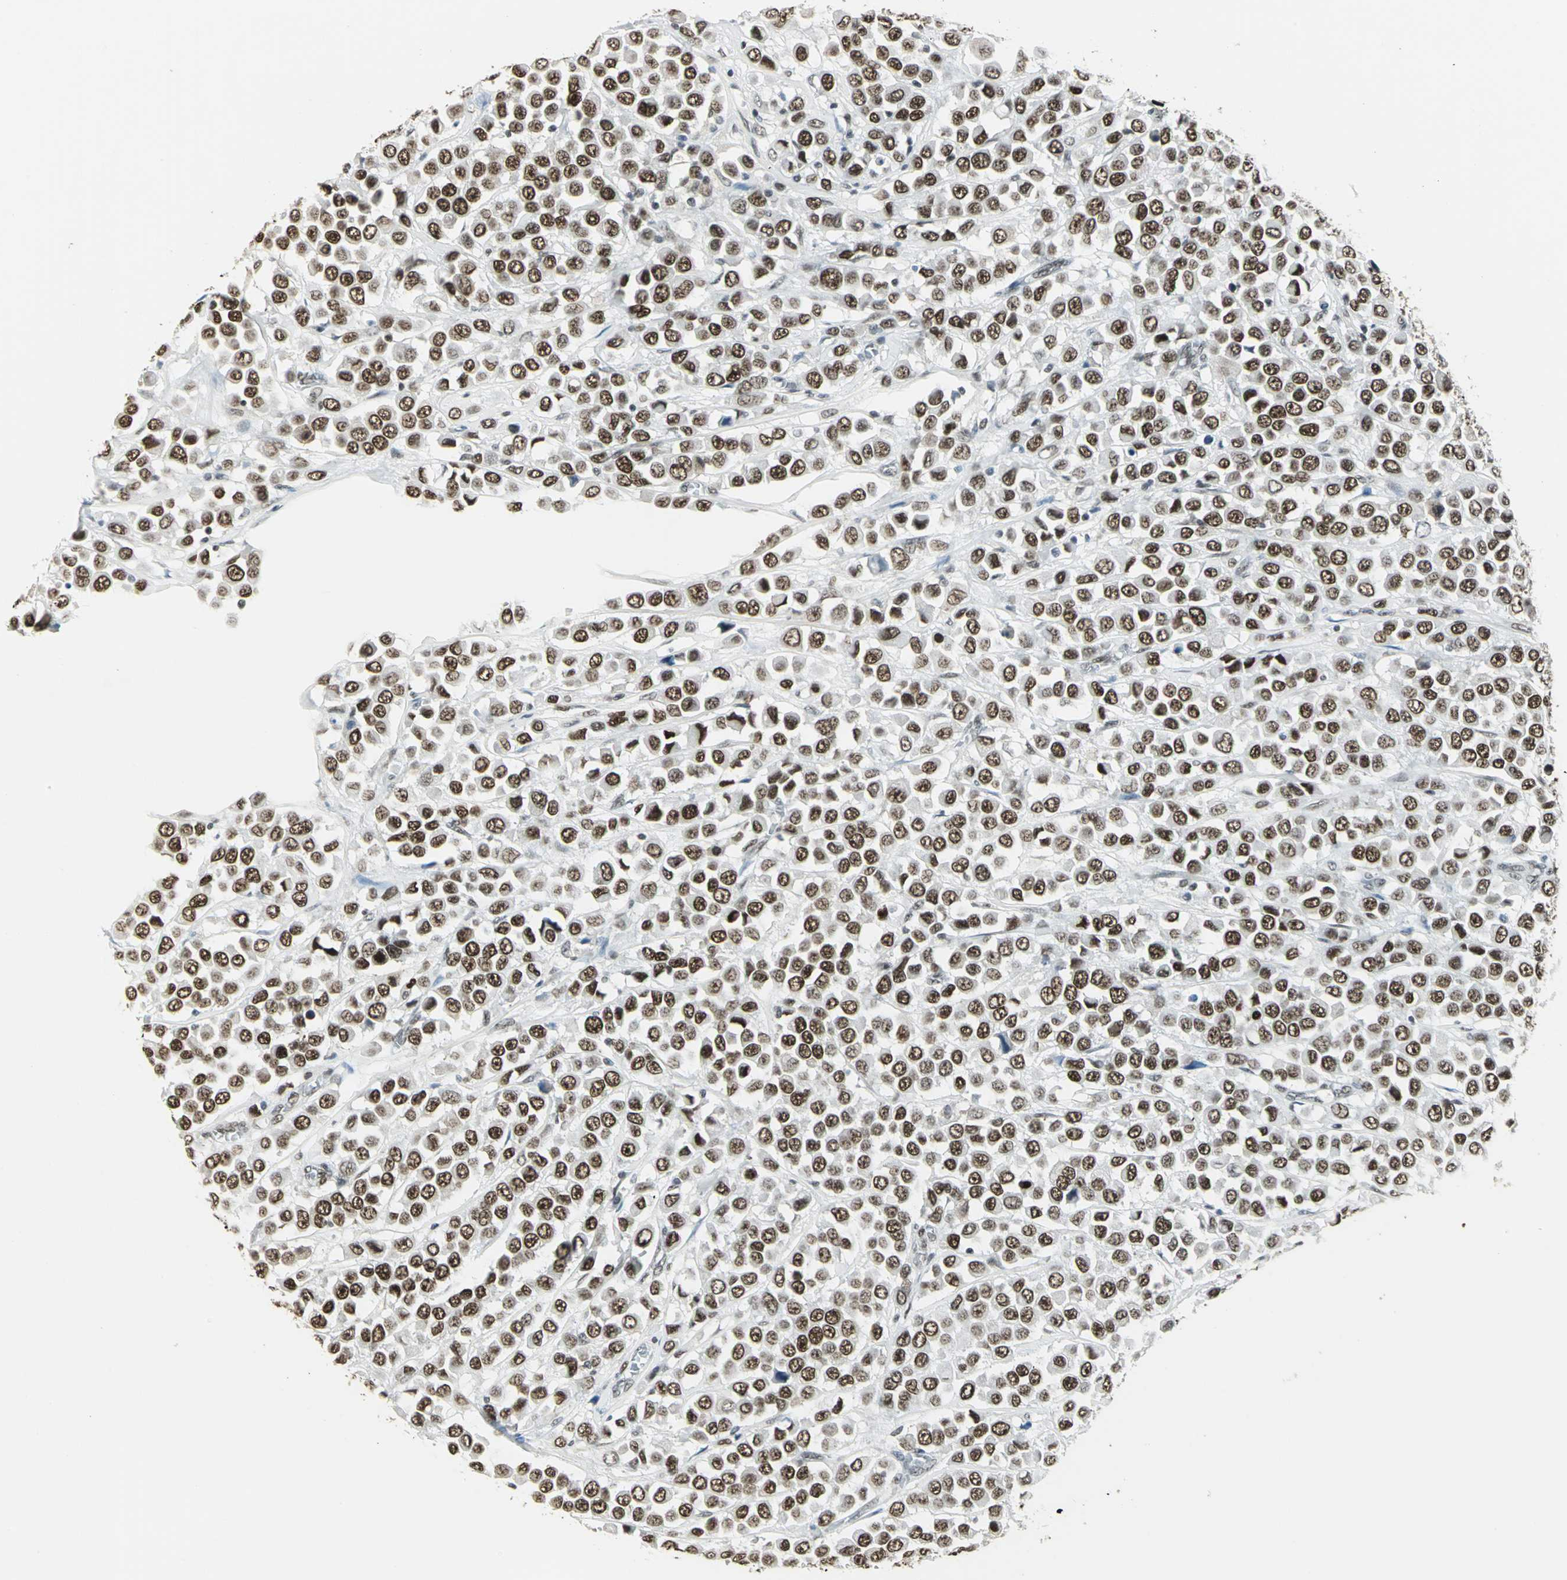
{"staining": {"intensity": "strong", "quantity": ">75%", "location": "nuclear"}, "tissue": "breast cancer", "cell_type": "Tumor cells", "image_type": "cancer", "snomed": [{"axis": "morphology", "description": "Duct carcinoma"}, {"axis": "topography", "description": "Breast"}], "caption": "Brown immunohistochemical staining in human breast cancer (intraductal carcinoma) exhibits strong nuclear expression in about >75% of tumor cells.", "gene": "ADNP", "patient": {"sex": "female", "age": 61}}